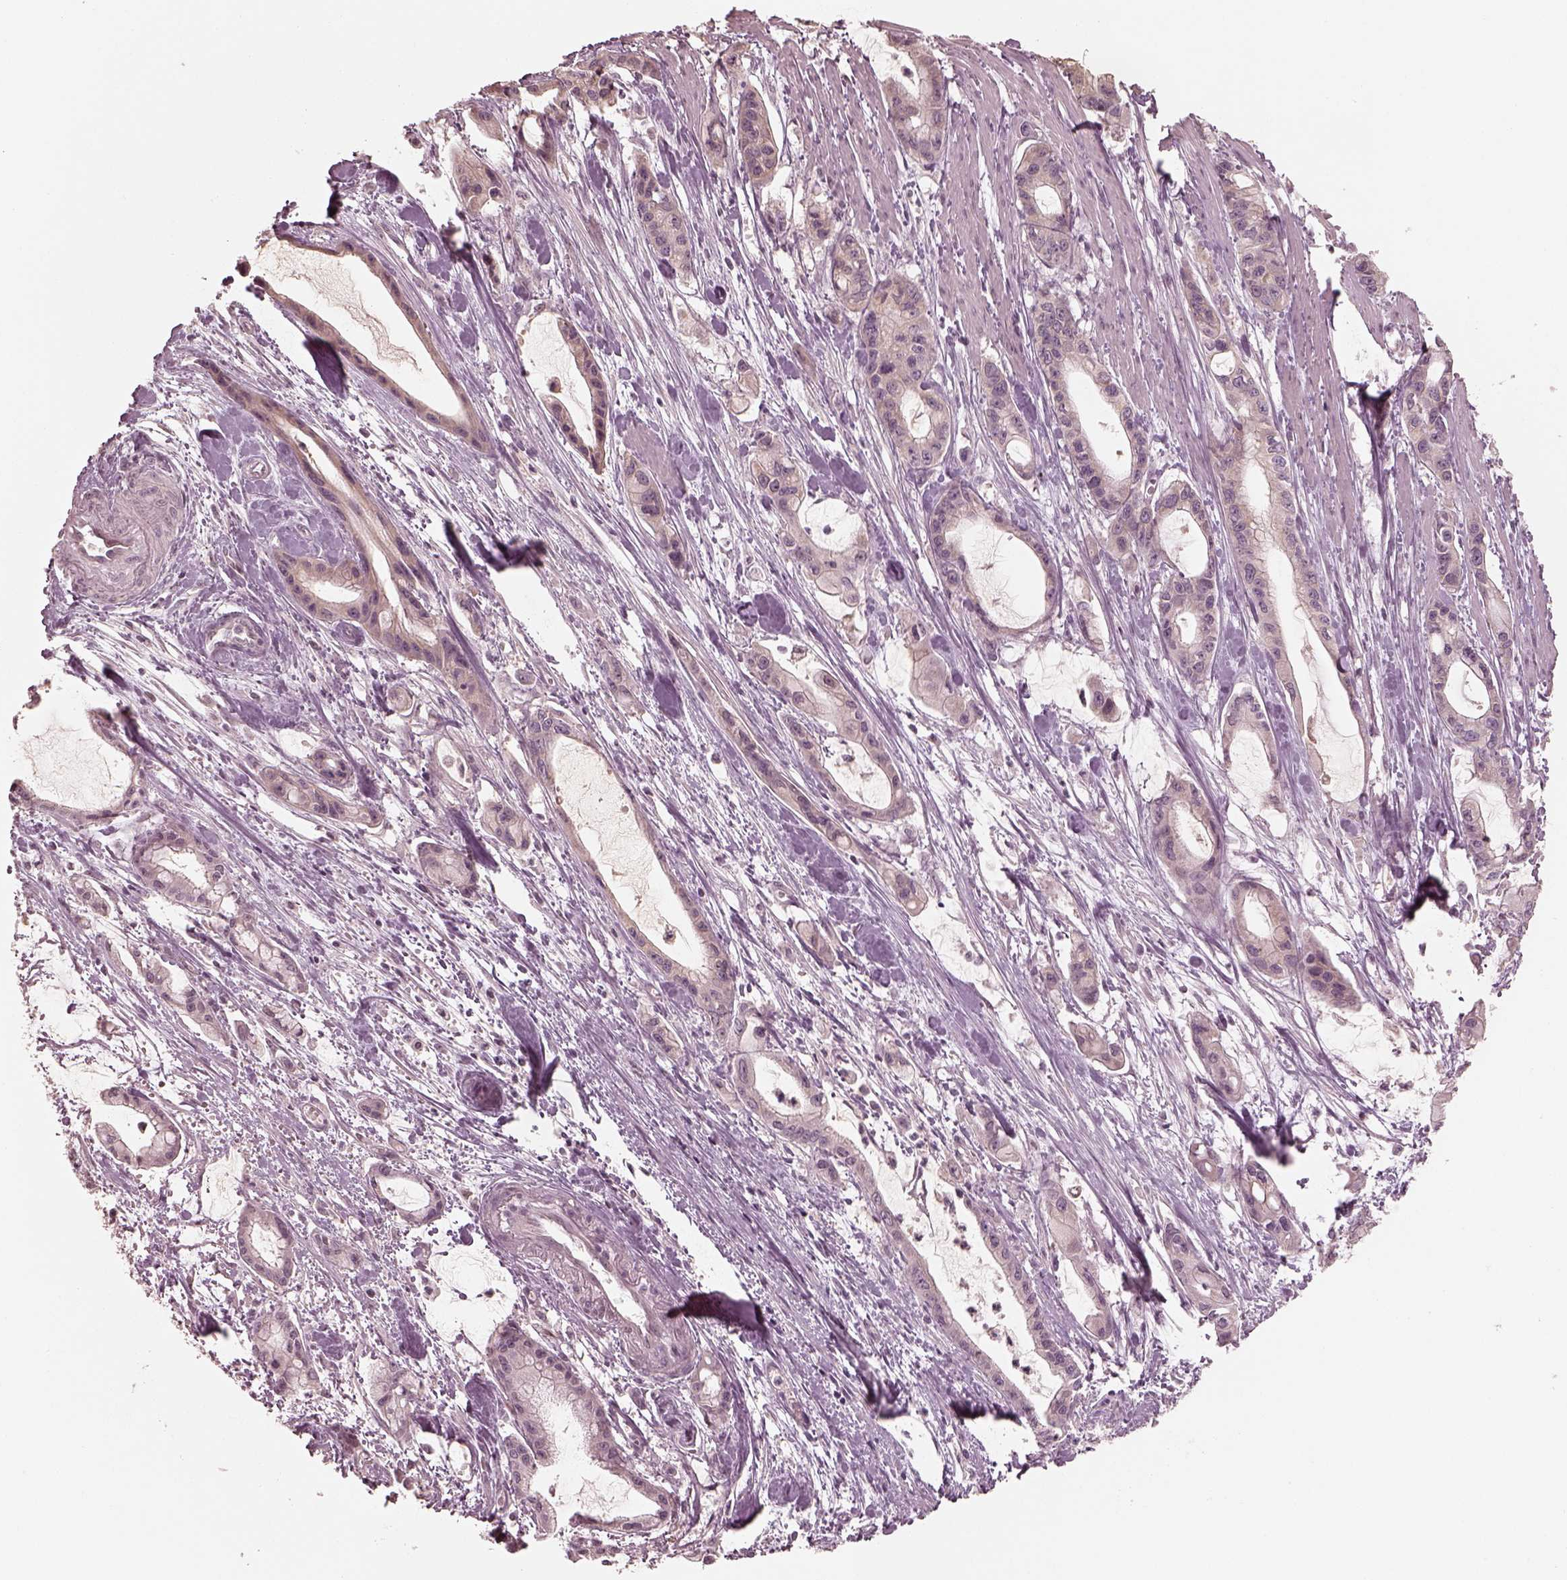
{"staining": {"intensity": "negative", "quantity": "none", "location": "none"}, "tissue": "pancreatic cancer", "cell_type": "Tumor cells", "image_type": "cancer", "snomed": [{"axis": "morphology", "description": "Adenocarcinoma, NOS"}, {"axis": "topography", "description": "Pancreas"}], "caption": "Immunohistochemical staining of pancreatic adenocarcinoma shows no significant positivity in tumor cells.", "gene": "IQCB1", "patient": {"sex": "male", "age": 48}}